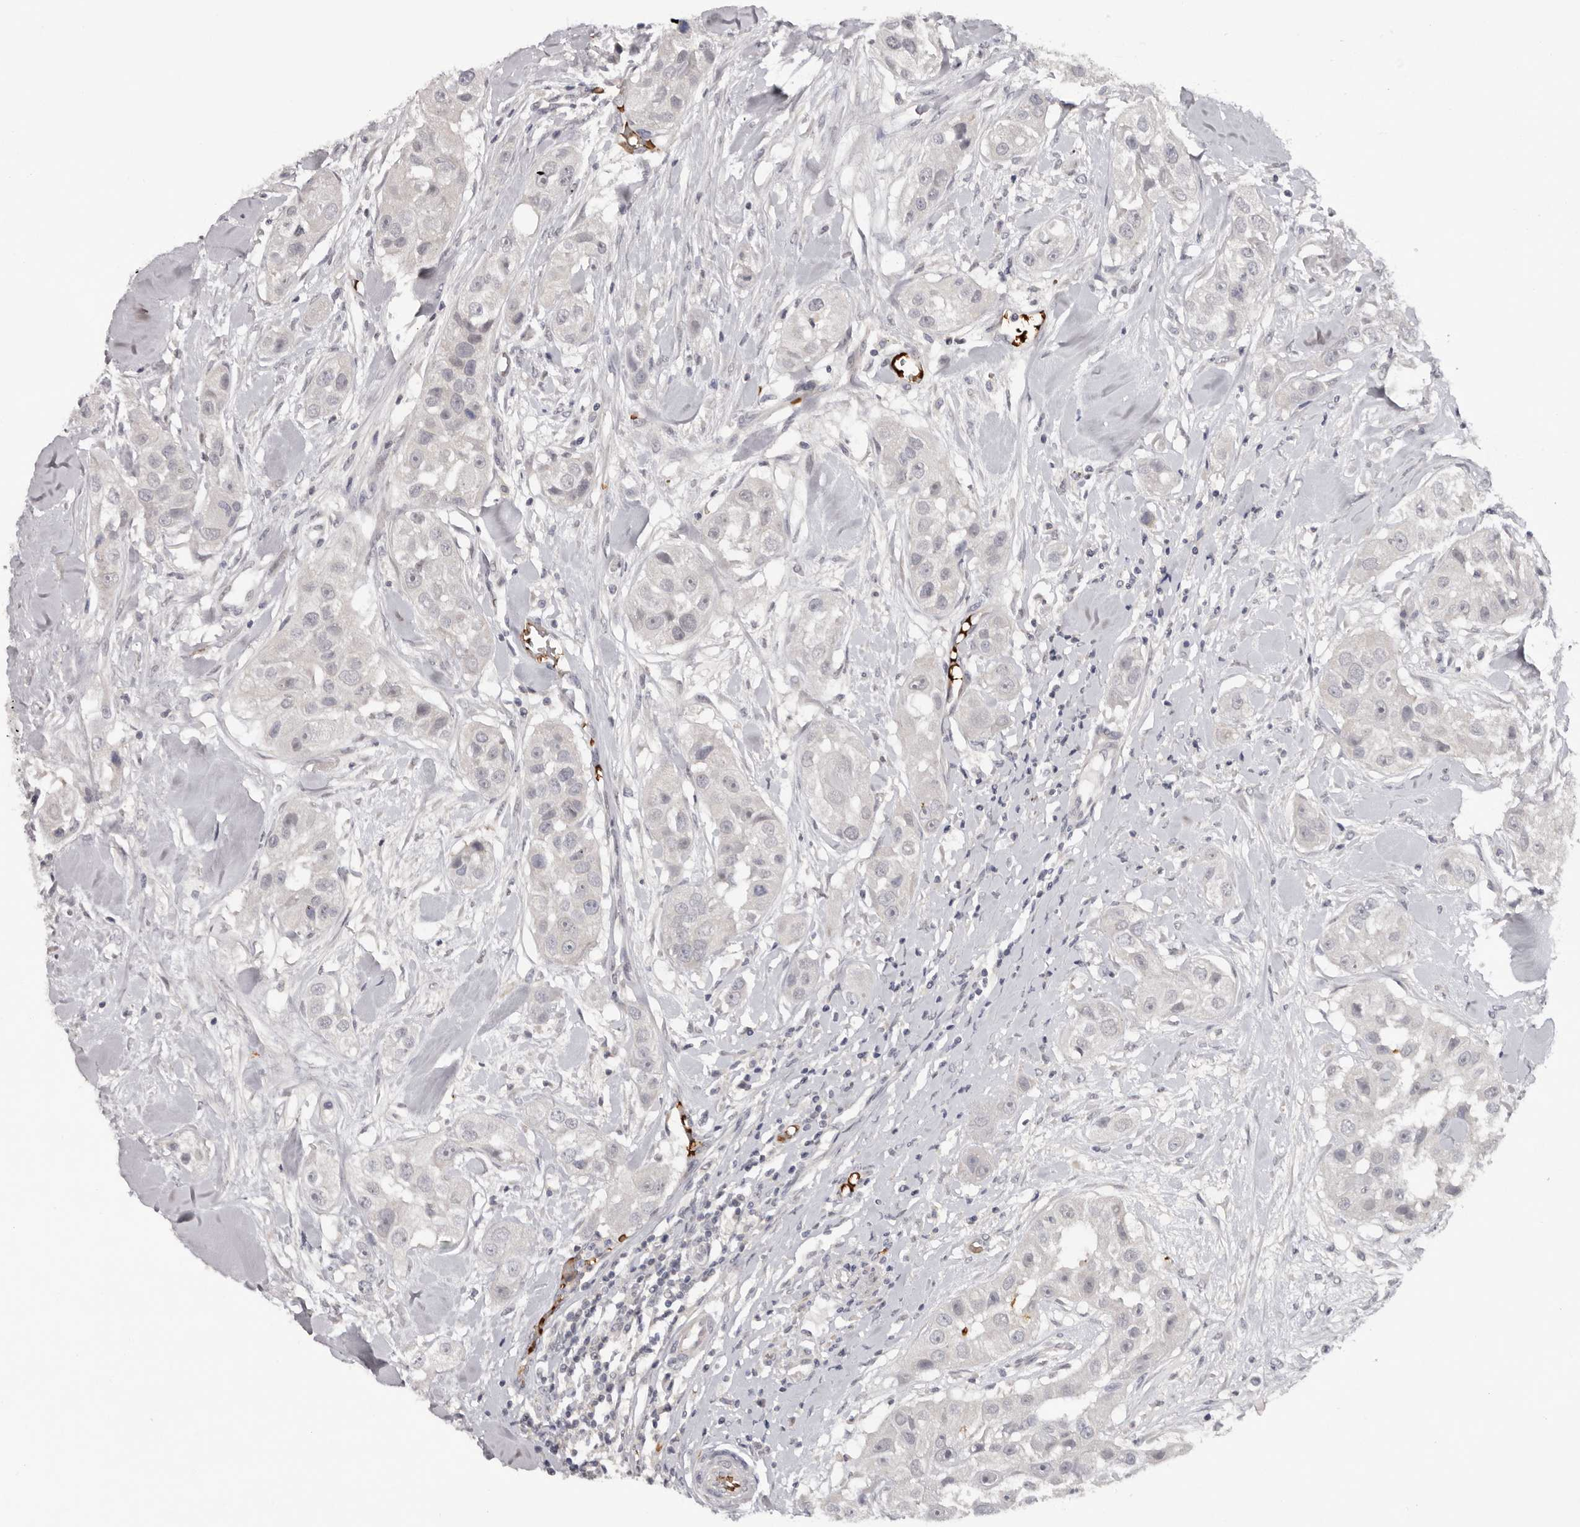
{"staining": {"intensity": "negative", "quantity": "none", "location": "none"}, "tissue": "head and neck cancer", "cell_type": "Tumor cells", "image_type": "cancer", "snomed": [{"axis": "morphology", "description": "Normal tissue, NOS"}, {"axis": "morphology", "description": "Squamous cell carcinoma, NOS"}, {"axis": "topography", "description": "Skeletal muscle"}, {"axis": "topography", "description": "Head-Neck"}], "caption": "Protein analysis of head and neck cancer demonstrates no significant expression in tumor cells. (IHC, brightfield microscopy, high magnification).", "gene": "TNR", "patient": {"sex": "male", "age": 51}}